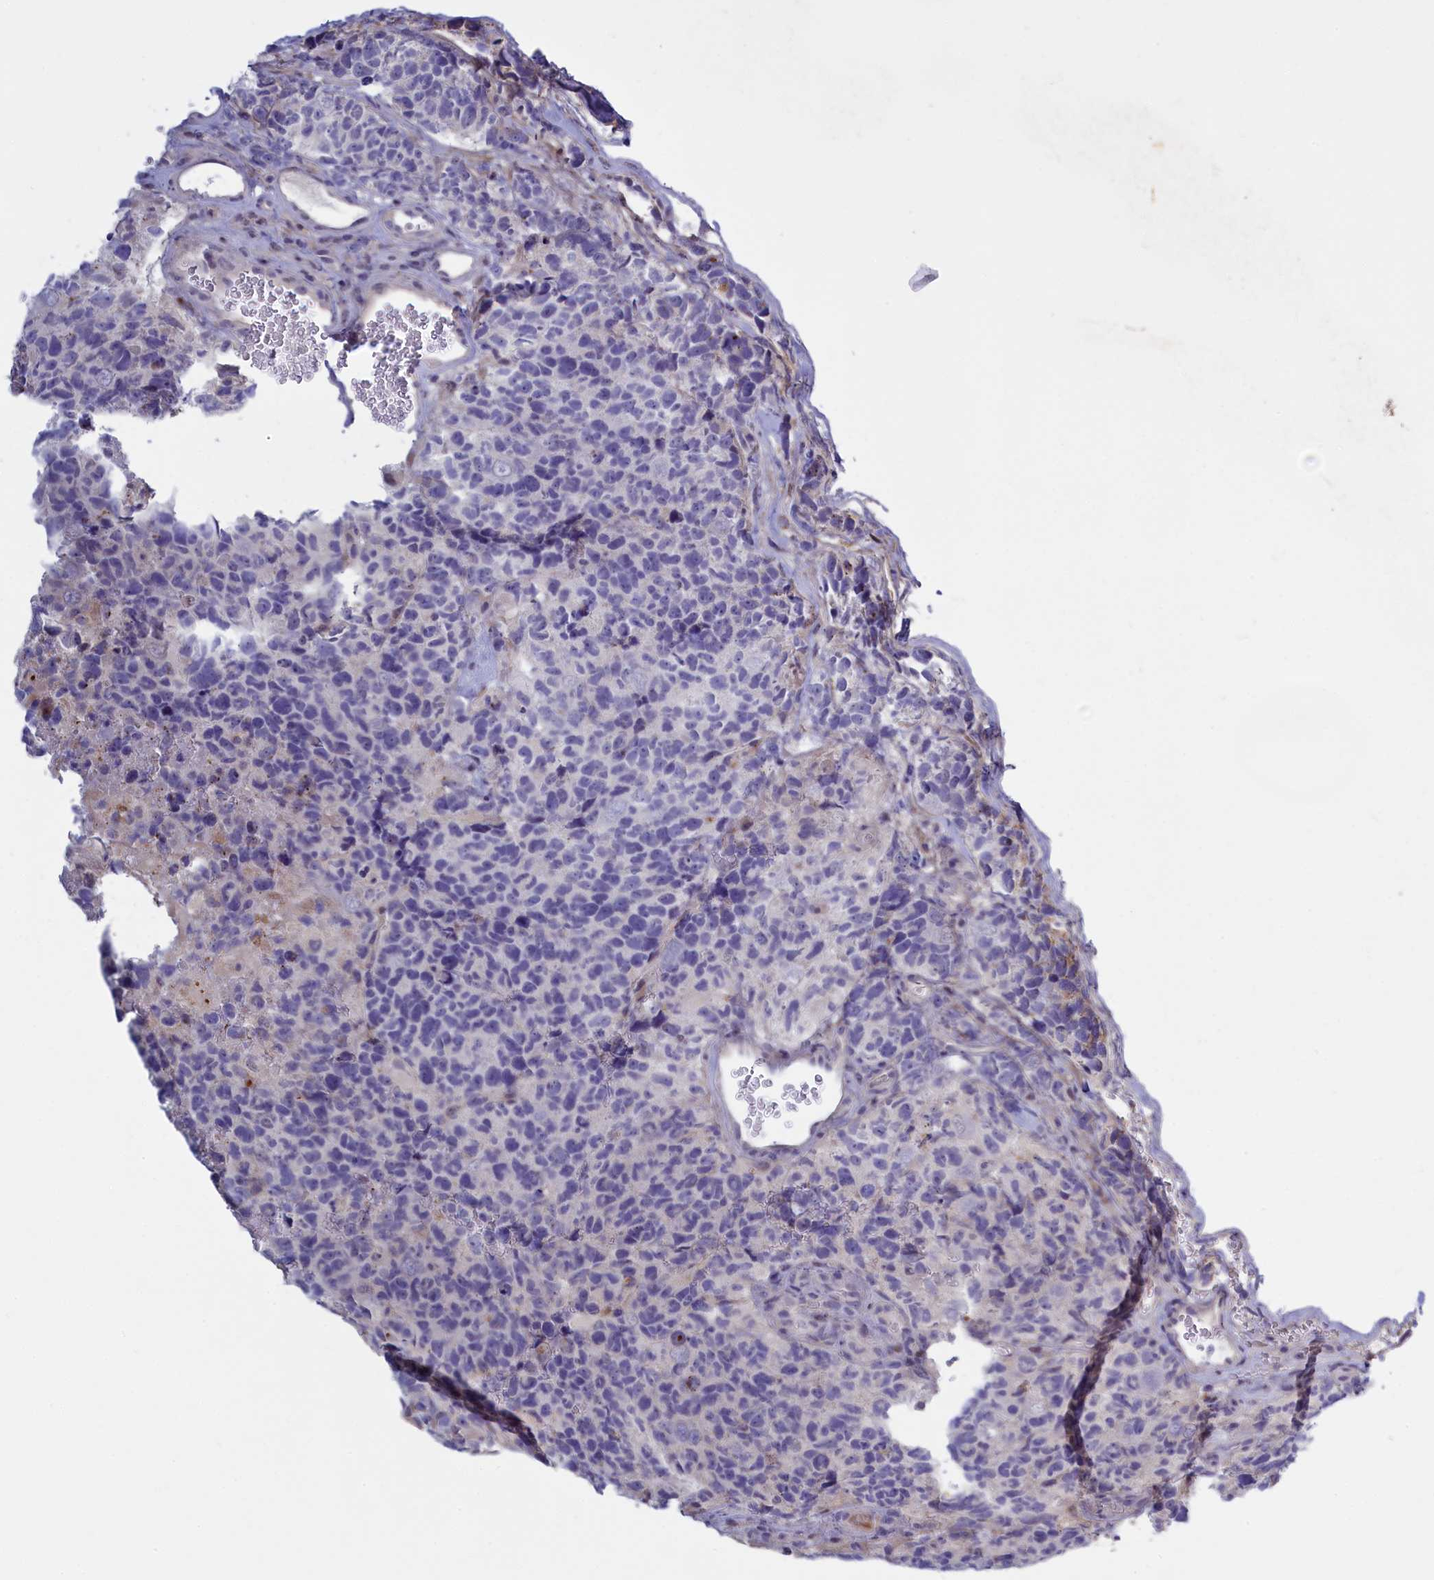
{"staining": {"intensity": "negative", "quantity": "none", "location": "none"}, "tissue": "glioma", "cell_type": "Tumor cells", "image_type": "cancer", "snomed": [{"axis": "morphology", "description": "Glioma, malignant, High grade"}, {"axis": "topography", "description": "Brain"}], "caption": "Immunohistochemistry (IHC) photomicrograph of neoplastic tissue: human glioma stained with DAB (3,3'-diaminobenzidine) displays no significant protein positivity in tumor cells.", "gene": "HYKK", "patient": {"sex": "male", "age": 69}}